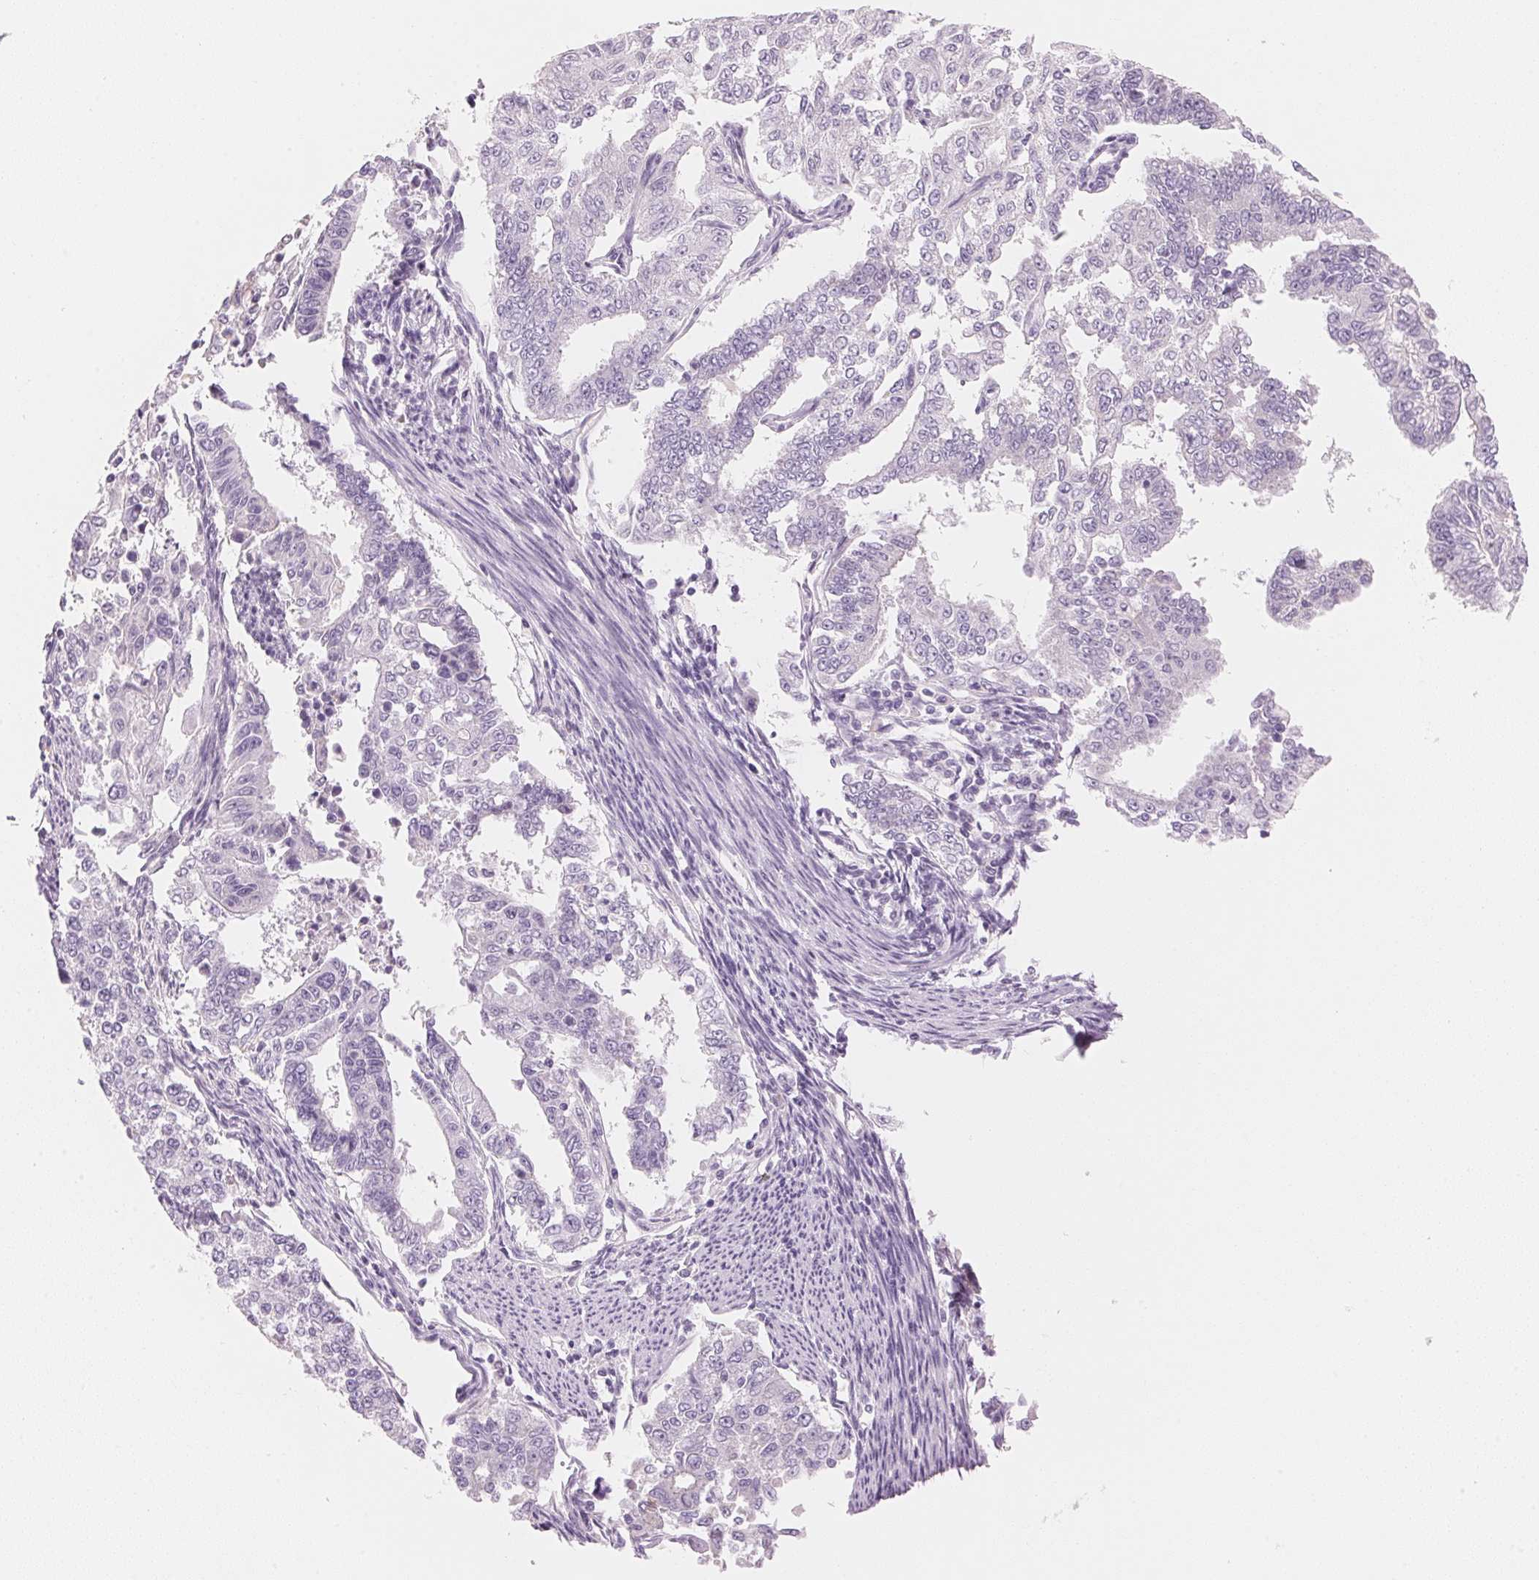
{"staining": {"intensity": "negative", "quantity": "none", "location": "none"}, "tissue": "endometrial cancer", "cell_type": "Tumor cells", "image_type": "cancer", "snomed": [{"axis": "morphology", "description": "Adenocarcinoma, NOS"}, {"axis": "topography", "description": "Uterus"}], "caption": "Immunohistochemical staining of endometrial adenocarcinoma displays no significant positivity in tumor cells.", "gene": "HOXB13", "patient": {"sex": "female", "age": 59}}